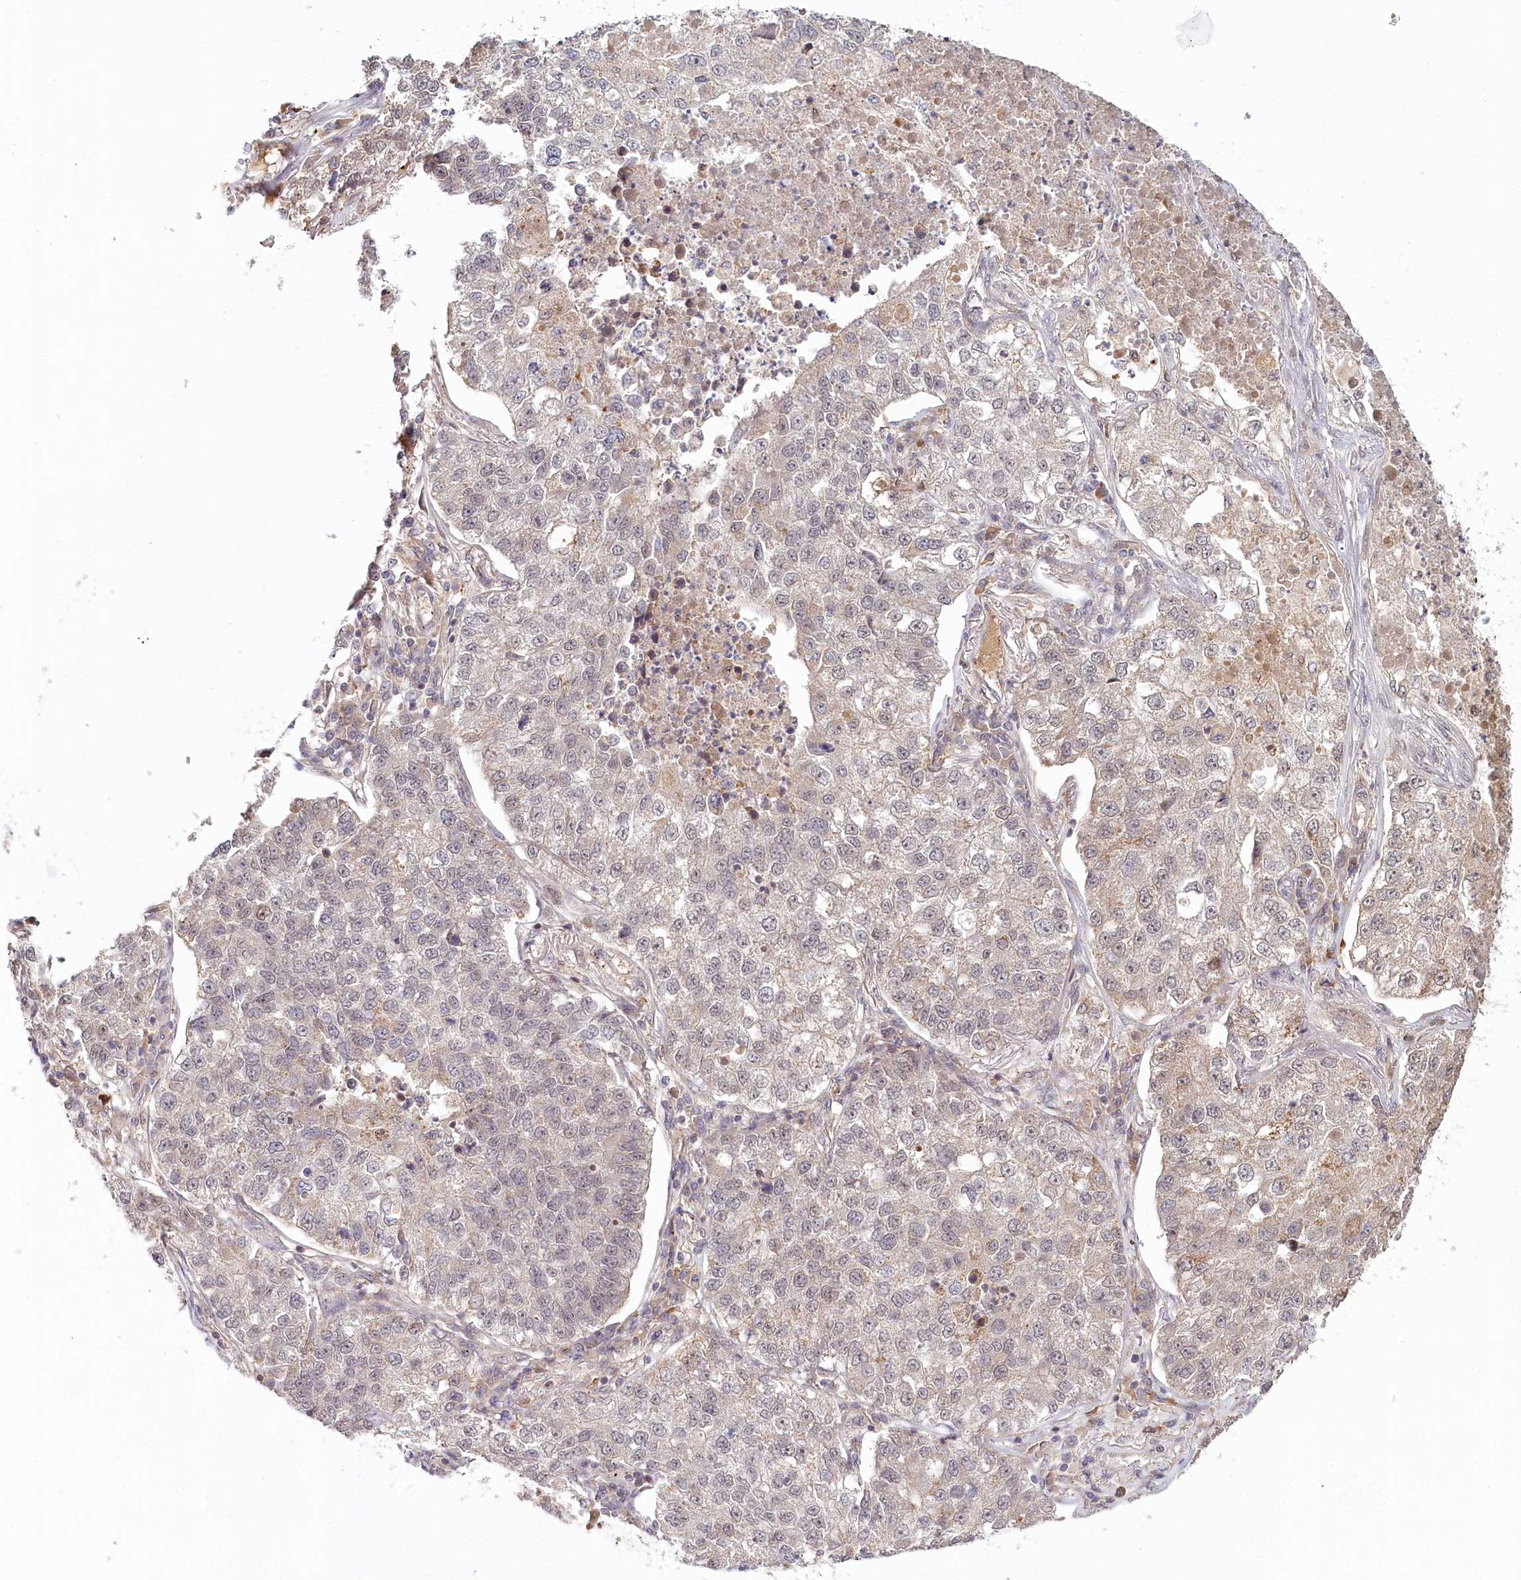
{"staining": {"intensity": "negative", "quantity": "none", "location": "none"}, "tissue": "lung cancer", "cell_type": "Tumor cells", "image_type": "cancer", "snomed": [{"axis": "morphology", "description": "Adenocarcinoma, NOS"}, {"axis": "topography", "description": "Lung"}], "caption": "IHC of lung cancer (adenocarcinoma) exhibits no expression in tumor cells.", "gene": "WAPL", "patient": {"sex": "male", "age": 49}}